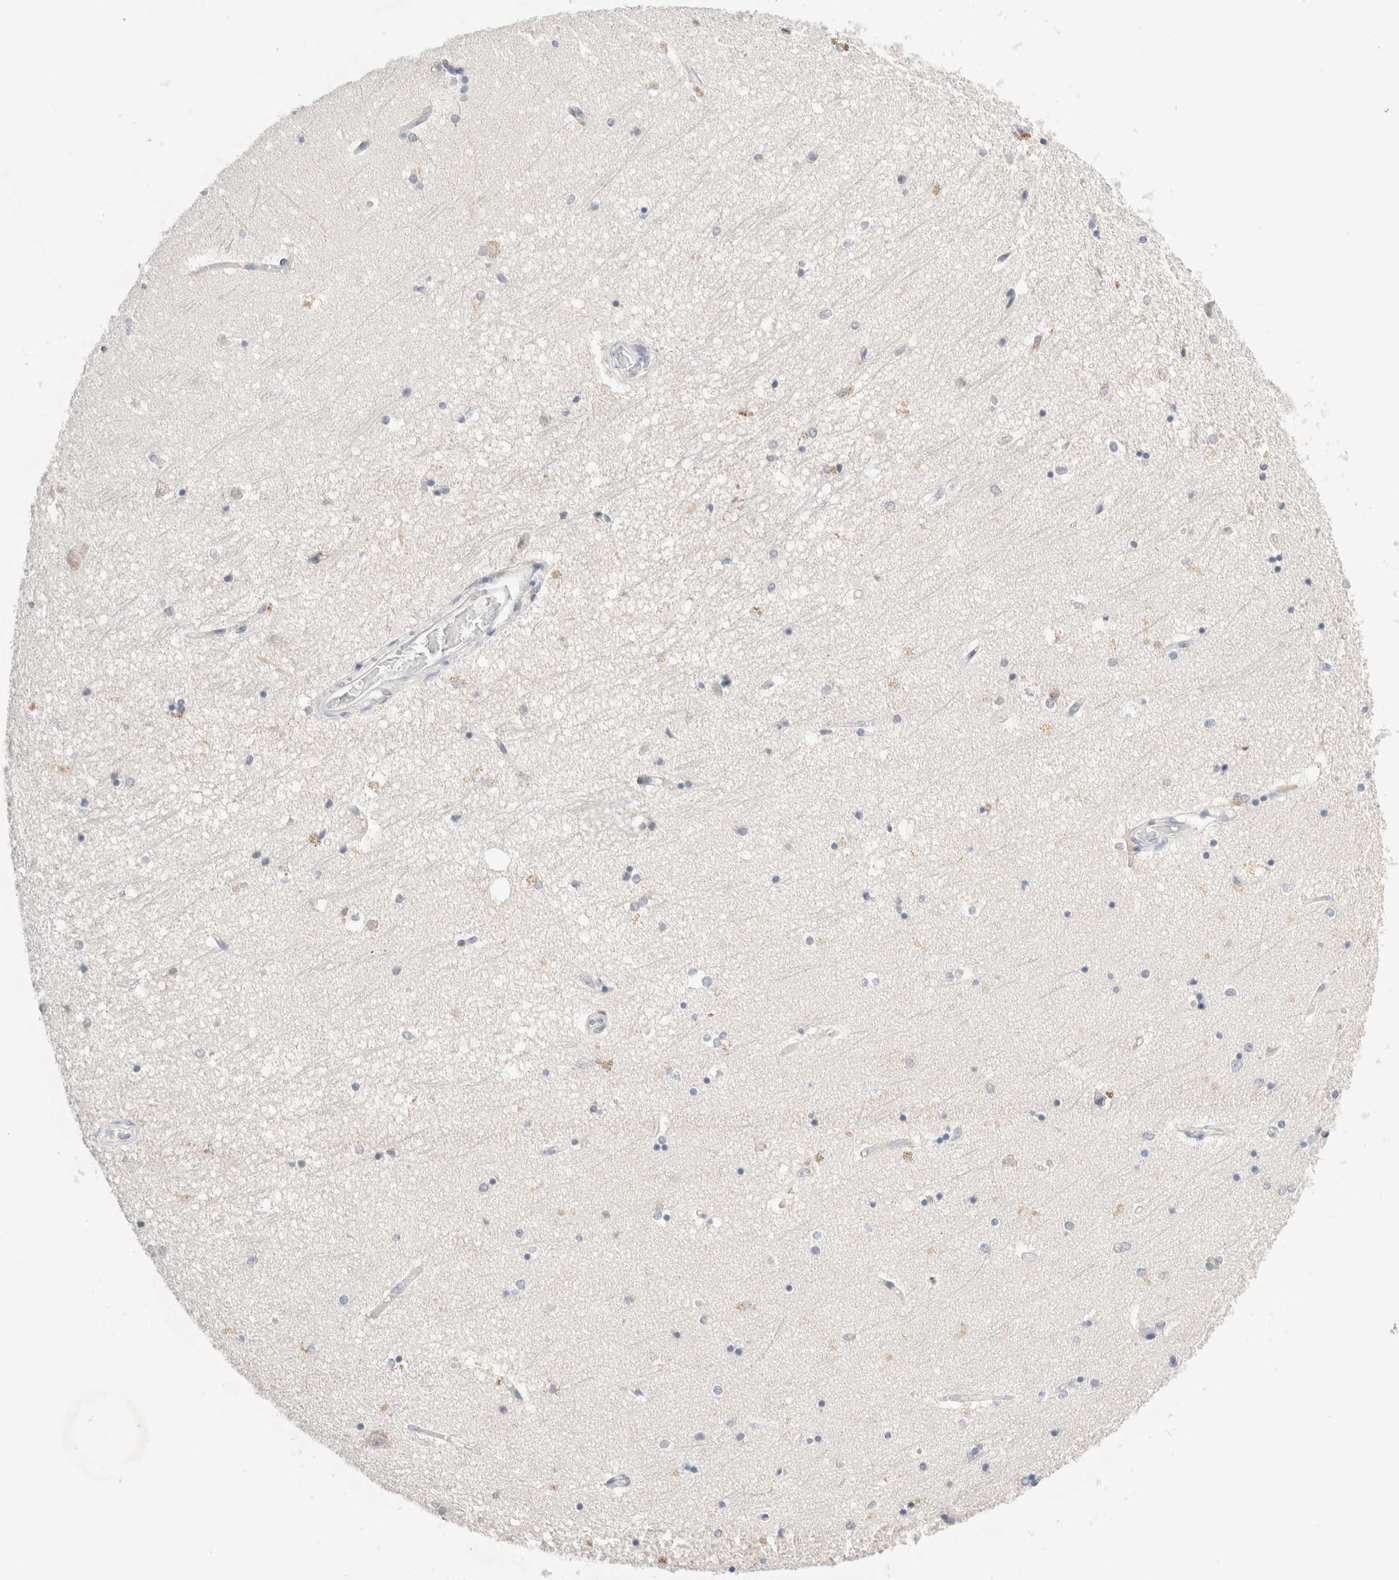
{"staining": {"intensity": "weak", "quantity": "<25%", "location": "cytoplasmic/membranous"}, "tissue": "hippocampus", "cell_type": "Glial cells", "image_type": "normal", "snomed": [{"axis": "morphology", "description": "Normal tissue, NOS"}, {"axis": "topography", "description": "Hippocampus"}], "caption": "A high-resolution histopathology image shows IHC staining of benign hippocampus, which demonstrates no significant positivity in glial cells.", "gene": "SPATA20", "patient": {"sex": "male", "age": 45}}